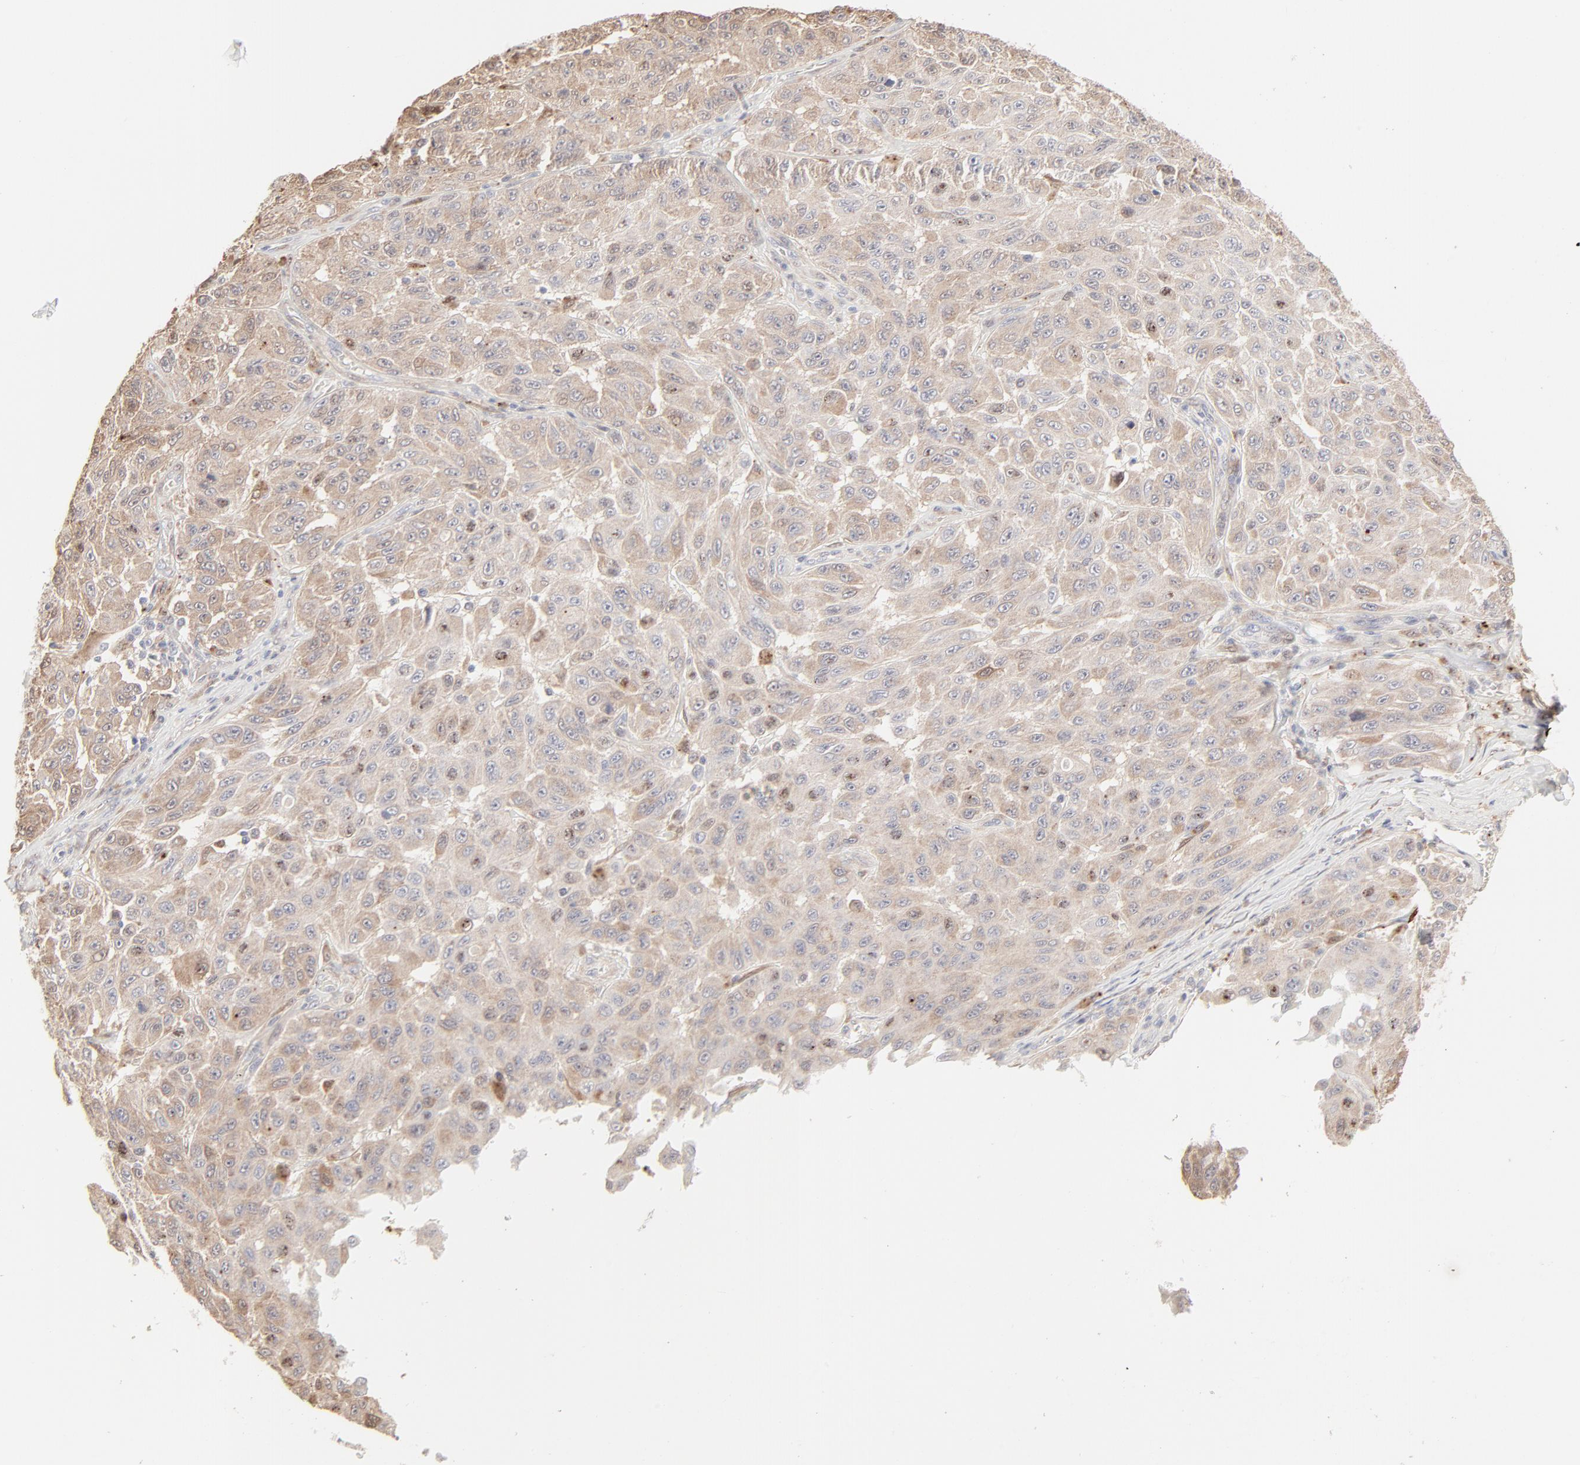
{"staining": {"intensity": "weak", "quantity": ">75%", "location": "cytoplasmic/membranous"}, "tissue": "melanoma", "cell_type": "Tumor cells", "image_type": "cancer", "snomed": [{"axis": "morphology", "description": "Malignant melanoma, NOS"}, {"axis": "topography", "description": "Skin"}], "caption": "Human melanoma stained for a protein (brown) displays weak cytoplasmic/membranous positive positivity in approximately >75% of tumor cells.", "gene": "LGALS2", "patient": {"sex": "male", "age": 30}}